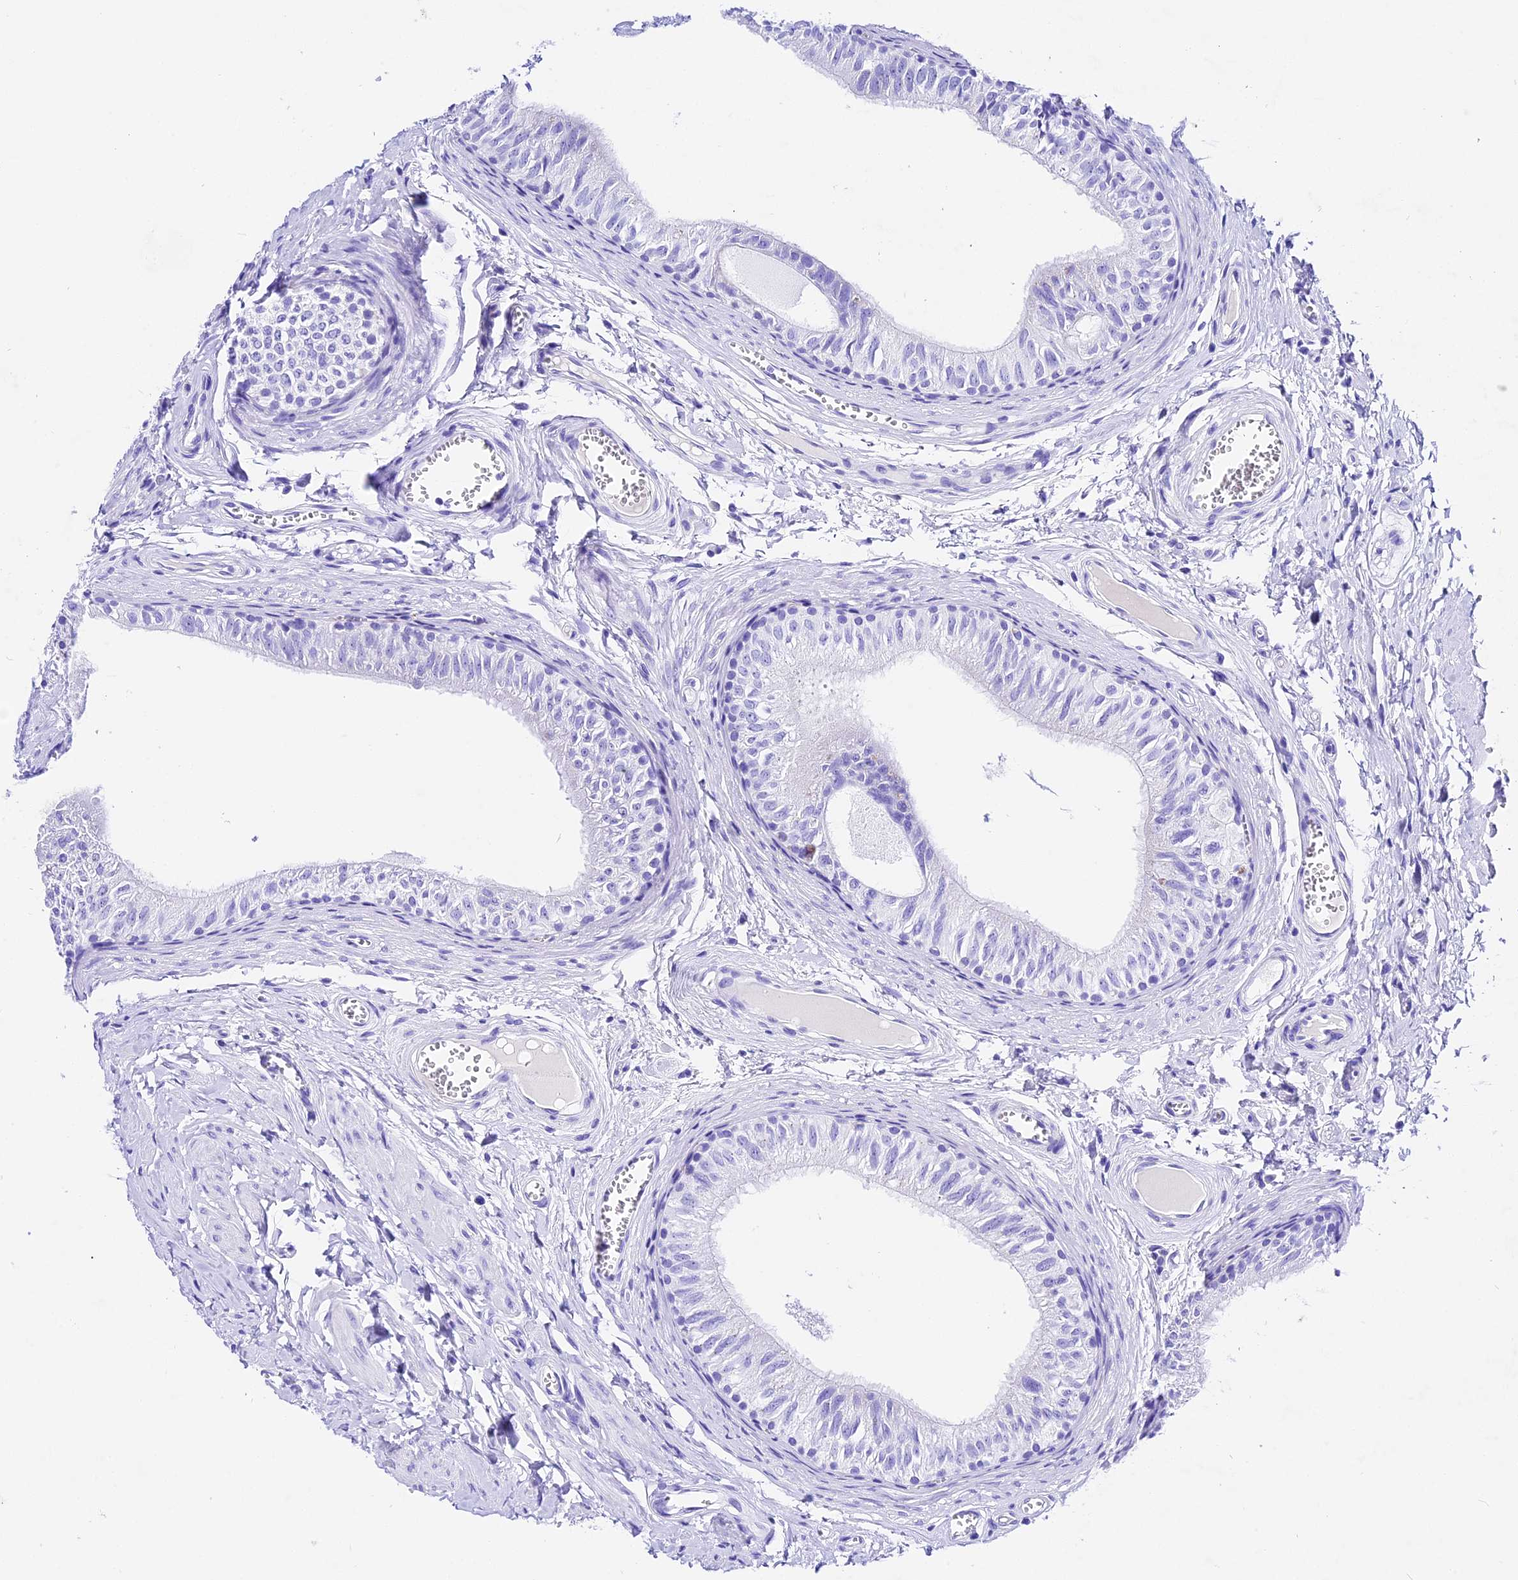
{"staining": {"intensity": "negative", "quantity": "none", "location": "none"}, "tissue": "epididymis", "cell_type": "Glandular cells", "image_type": "normal", "snomed": [{"axis": "morphology", "description": "Normal tissue, NOS"}, {"axis": "topography", "description": "Epididymis"}], "caption": "Glandular cells show no significant protein staining in unremarkable epididymis. Nuclei are stained in blue.", "gene": "PSG11", "patient": {"sex": "male", "age": 42}}